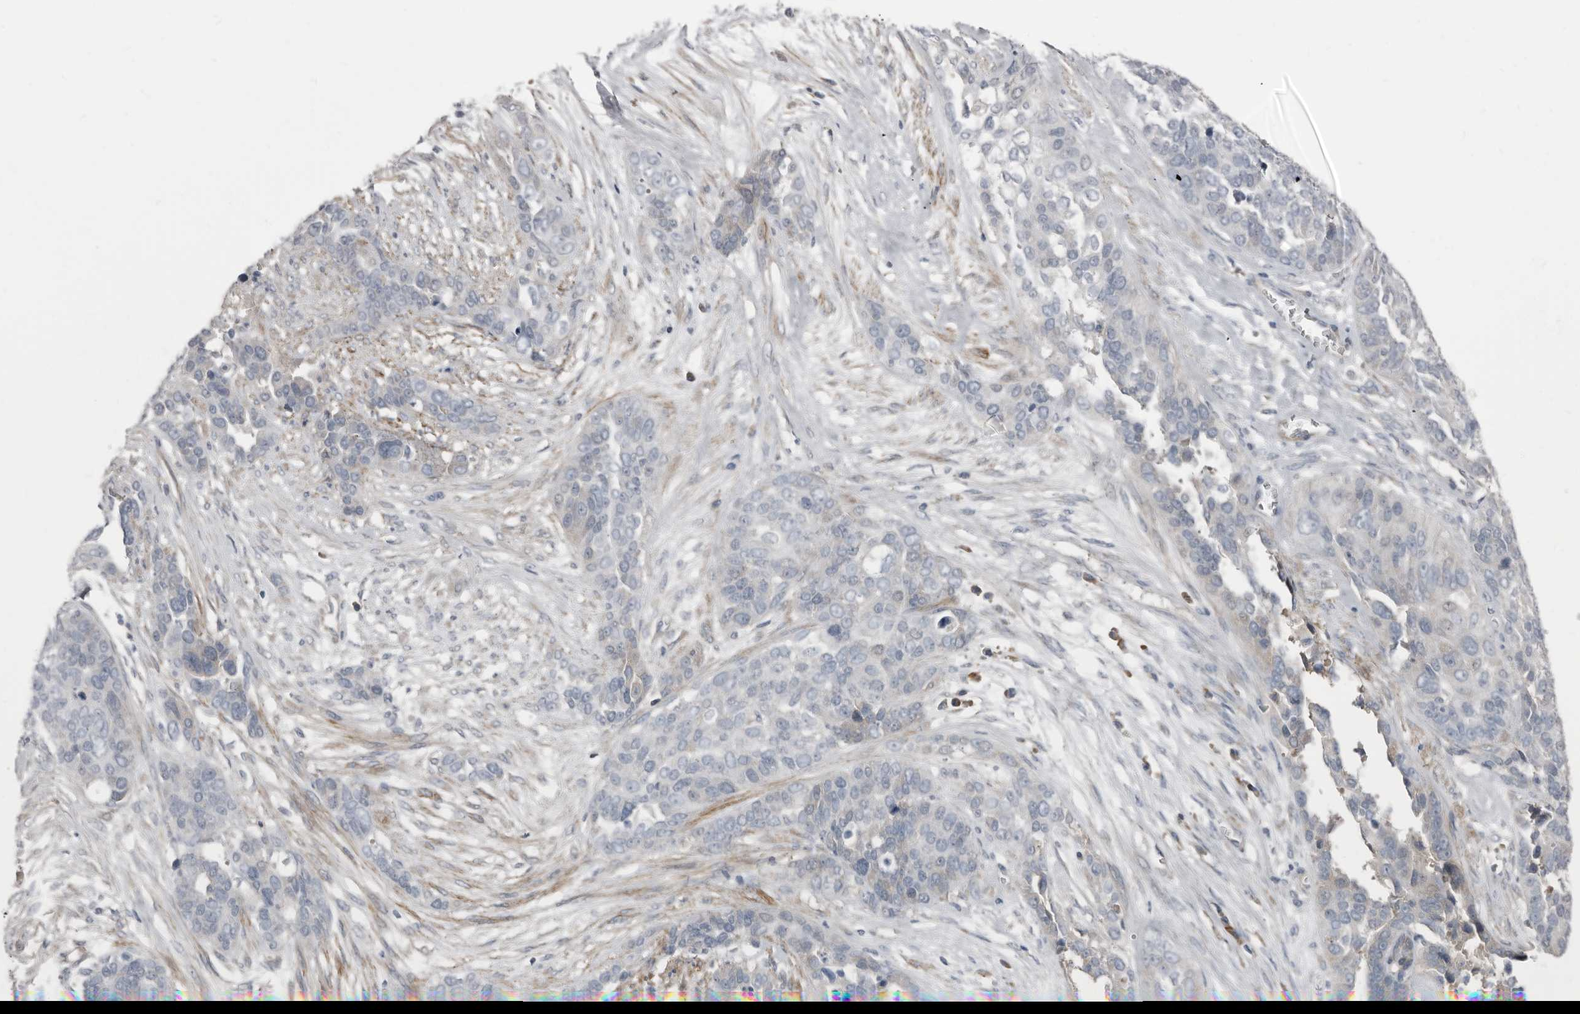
{"staining": {"intensity": "negative", "quantity": "none", "location": "none"}, "tissue": "ovarian cancer", "cell_type": "Tumor cells", "image_type": "cancer", "snomed": [{"axis": "morphology", "description": "Cystadenocarcinoma, serous, NOS"}, {"axis": "topography", "description": "Ovary"}], "caption": "An image of ovarian cancer (serous cystadenocarcinoma) stained for a protein exhibits no brown staining in tumor cells.", "gene": "ZNF114", "patient": {"sex": "female", "age": 44}}